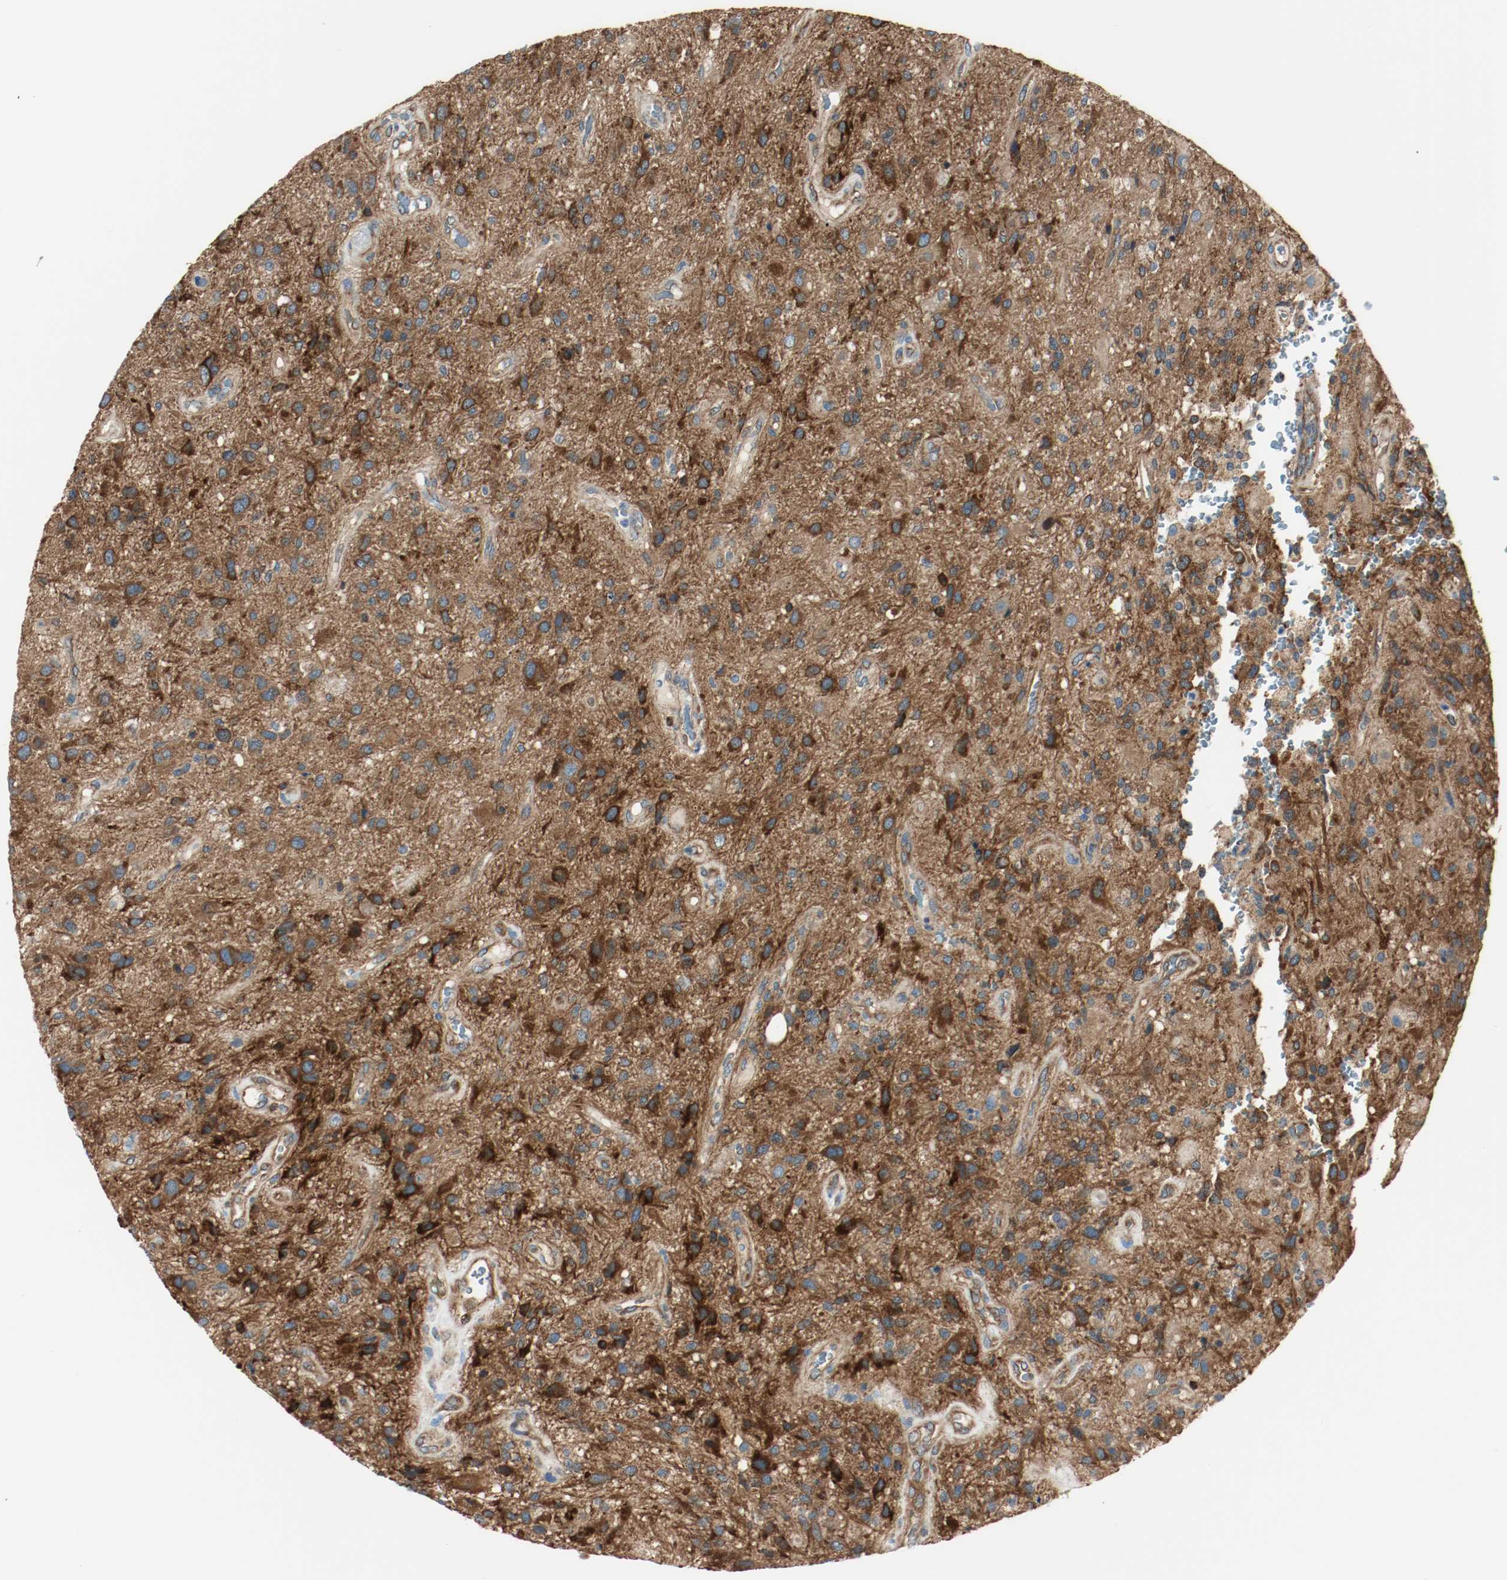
{"staining": {"intensity": "strong", "quantity": ">75%", "location": "cytoplasmic/membranous"}, "tissue": "glioma", "cell_type": "Tumor cells", "image_type": "cancer", "snomed": [{"axis": "morphology", "description": "Normal tissue, NOS"}, {"axis": "morphology", "description": "Glioma, malignant, High grade"}, {"axis": "topography", "description": "Cerebral cortex"}], "caption": "Strong cytoplasmic/membranous staining for a protein is seen in about >75% of tumor cells of high-grade glioma (malignant) using IHC.", "gene": "PLCG1", "patient": {"sex": "male", "age": 75}}